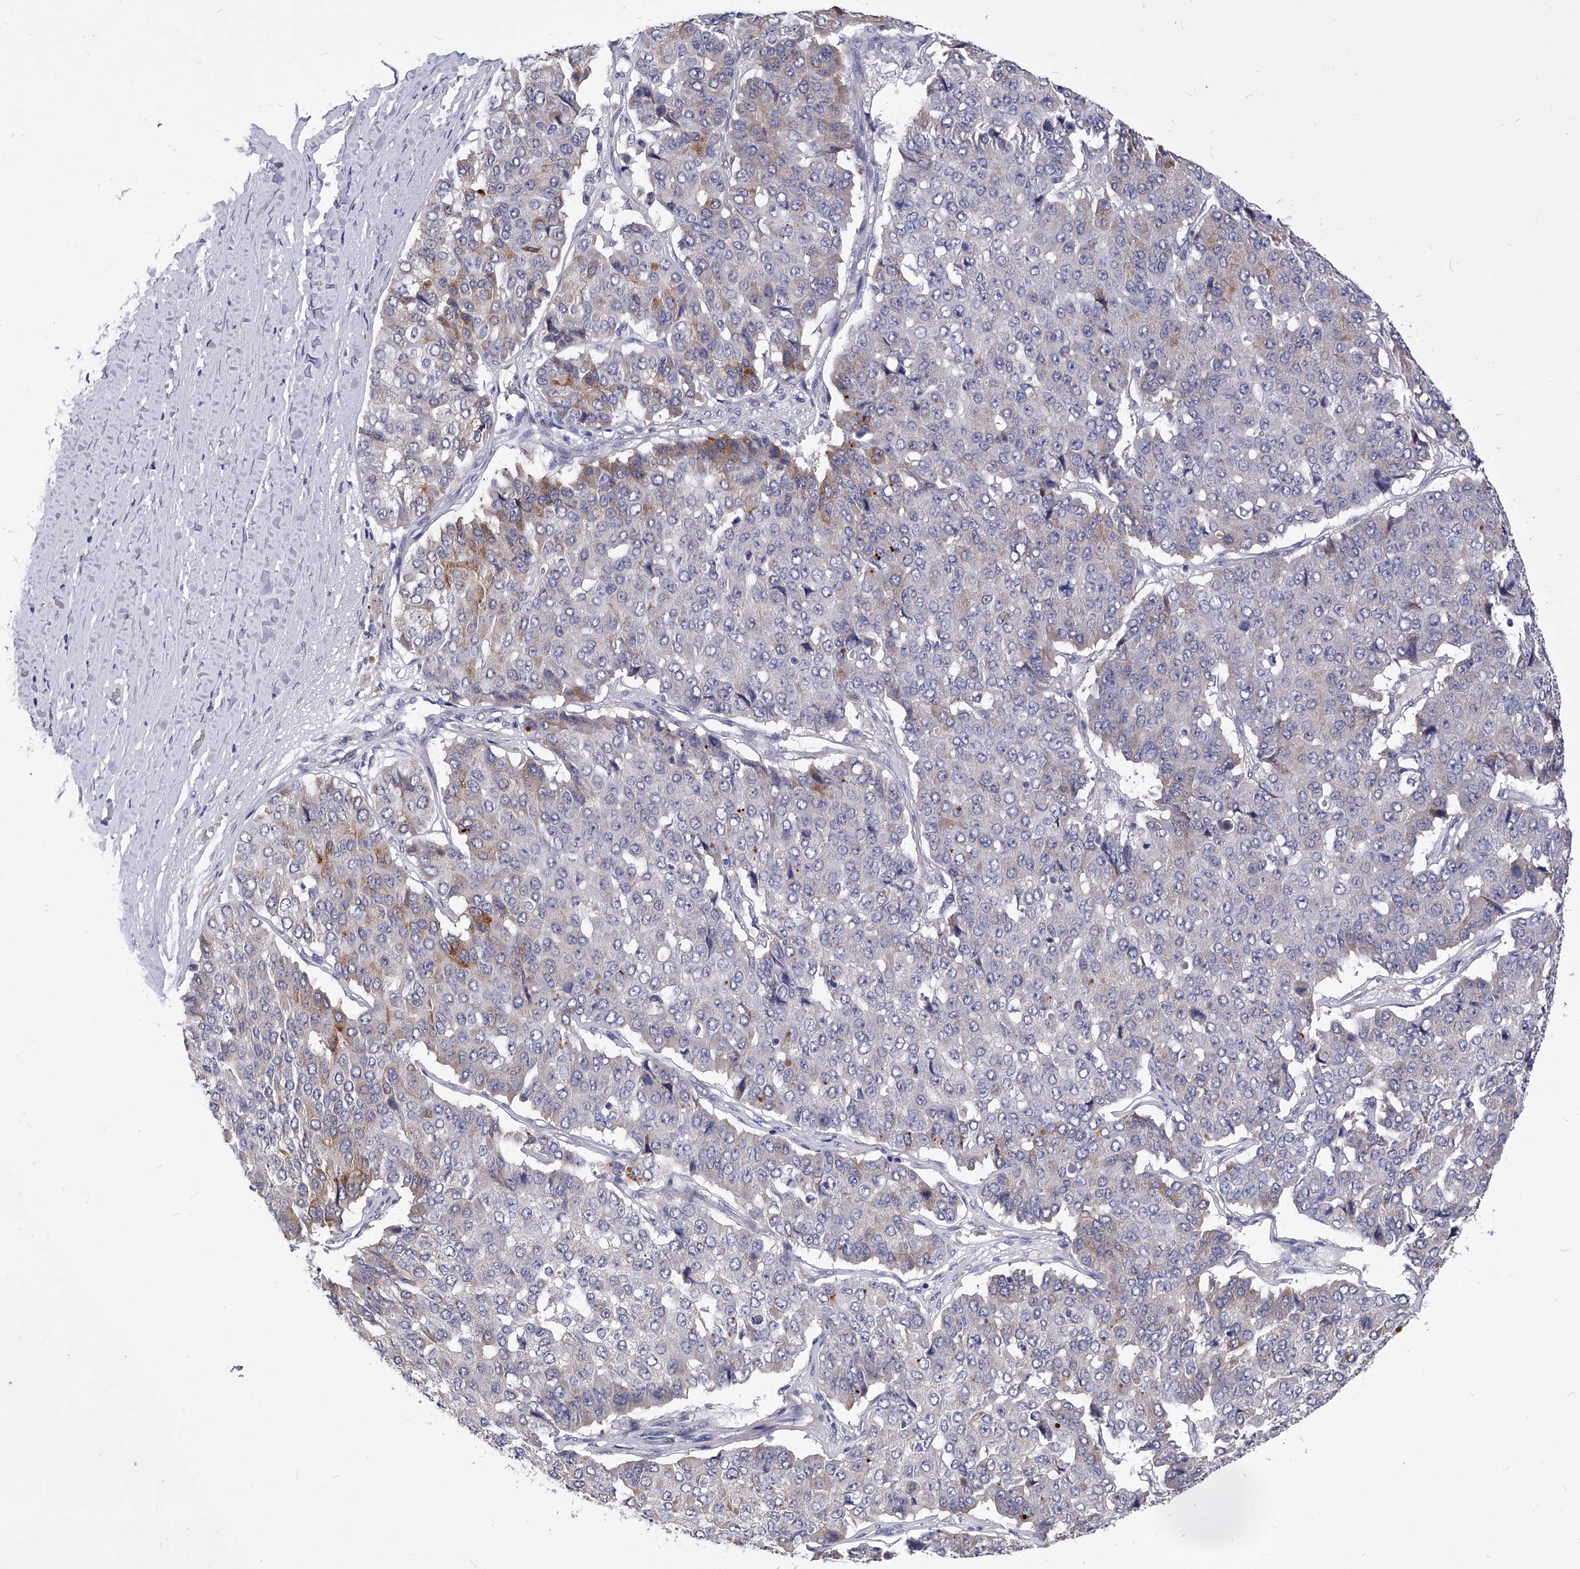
{"staining": {"intensity": "weak", "quantity": "<25%", "location": "cytoplasmic/membranous"}, "tissue": "pancreatic cancer", "cell_type": "Tumor cells", "image_type": "cancer", "snomed": [{"axis": "morphology", "description": "Adenocarcinoma, NOS"}, {"axis": "topography", "description": "Pancreas"}], "caption": "The image shows no significant staining in tumor cells of pancreatic adenocarcinoma.", "gene": "ZNF529", "patient": {"sex": "male", "age": 50}}